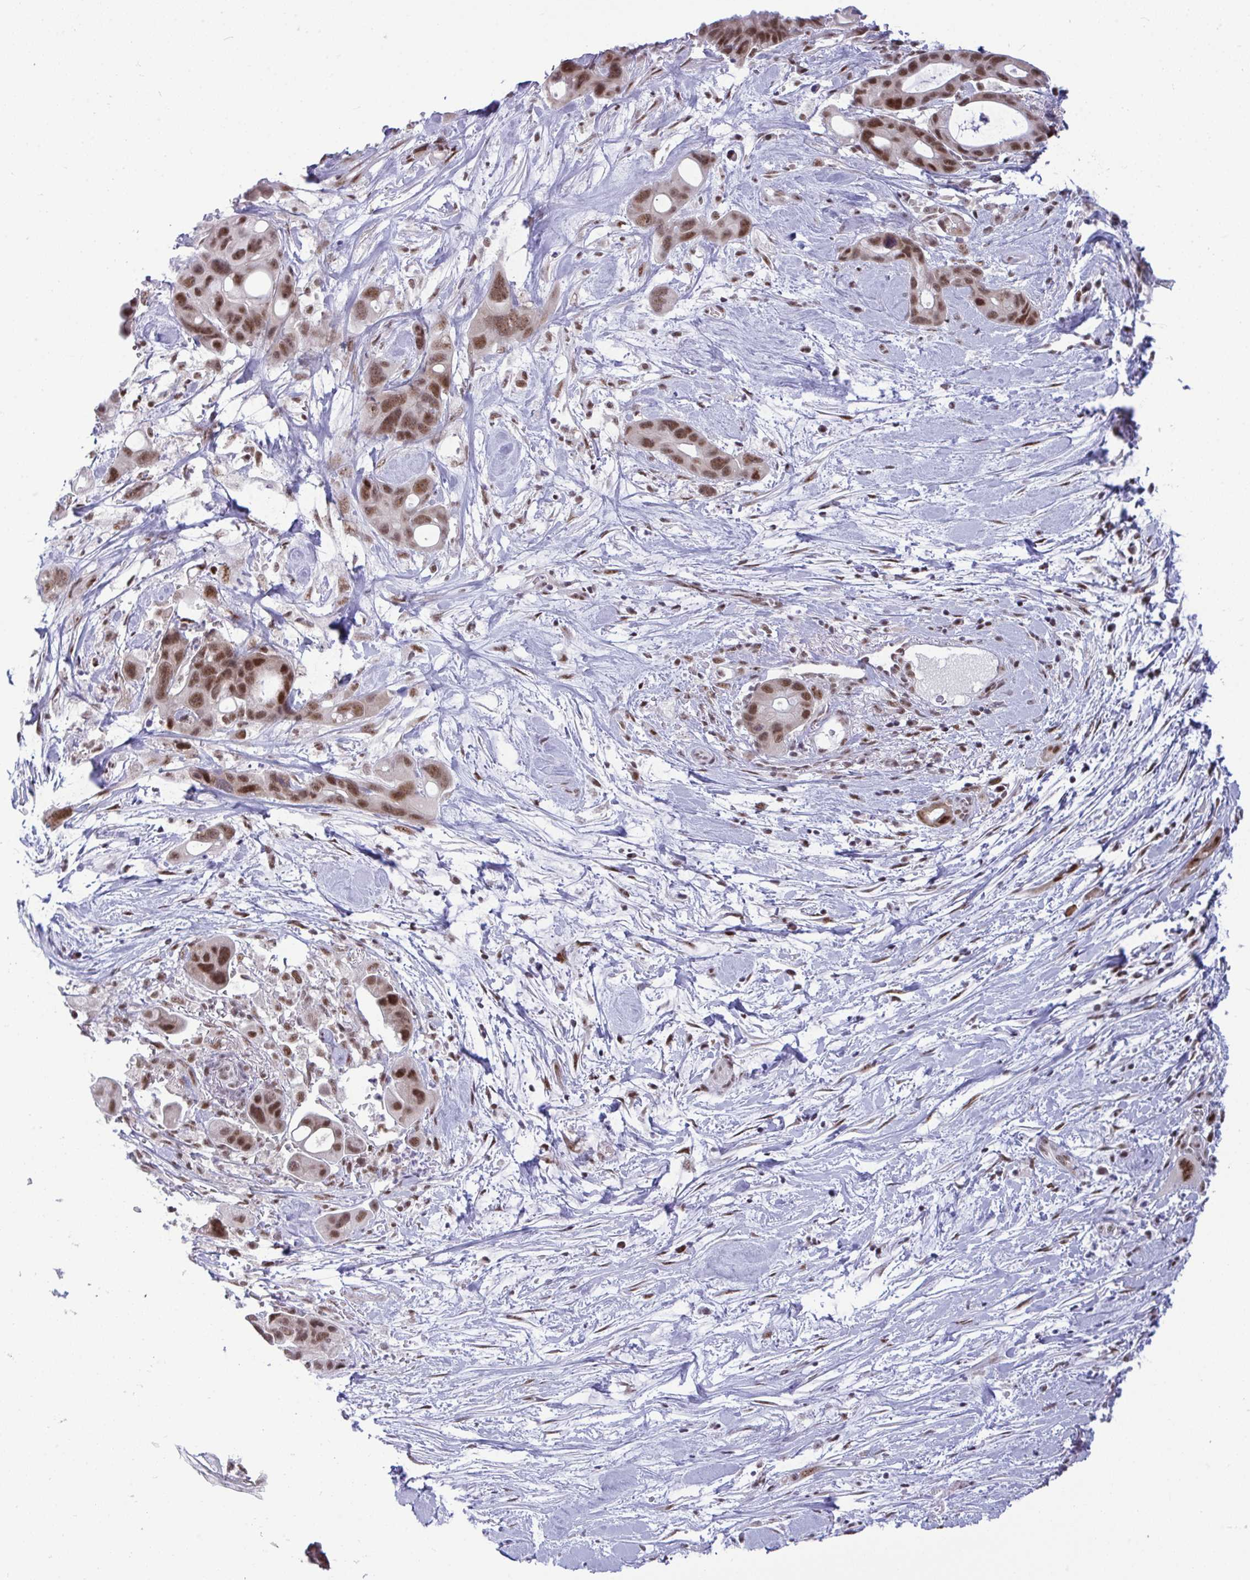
{"staining": {"intensity": "moderate", "quantity": ">75%", "location": "nuclear"}, "tissue": "pancreatic cancer", "cell_type": "Tumor cells", "image_type": "cancer", "snomed": [{"axis": "morphology", "description": "Adenocarcinoma, NOS"}, {"axis": "topography", "description": "Pancreas"}], "caption": "This histopathology image displays immunohistochemistry staining of human adenocarcinoma (pancreatic), with medium moderate nuclear staining in approximately >75% of tumor cells.", "gene": "WBP11", "patient": {"sex": "male", "age": 68}}